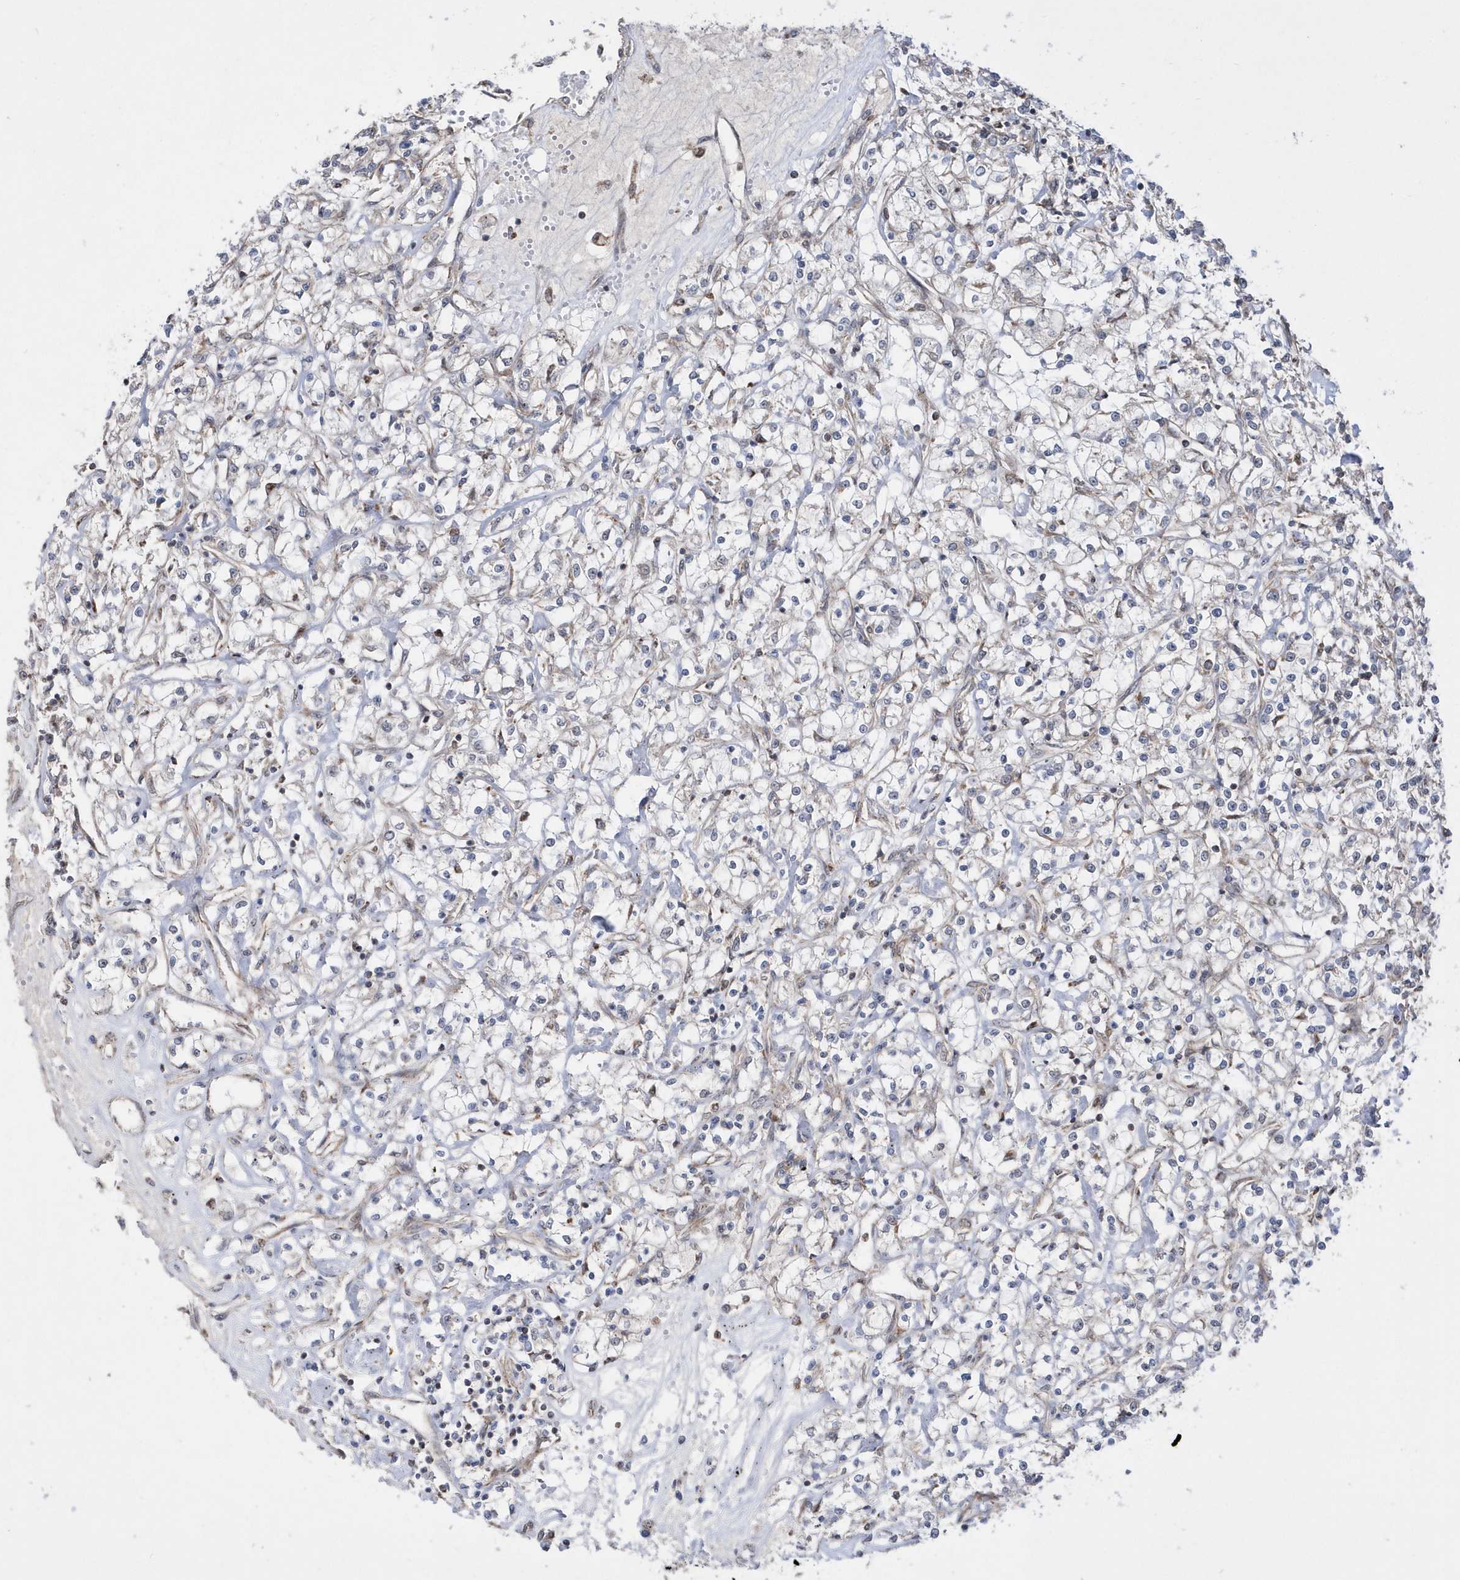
{"staining": {"intensity": "negative", "quantity": "none", "location": "none"}, "tissue": "renal cancer", "cell_type": "Tumor cells", "image_type": "cancer", "snomed": [{"axis": "morphology", "description": "Adenocarcinoma, NOS"}, {"axis": "topography", "description": "Kidney"}], "caption": "This is an IHC image of renal cancer (adenocarcinoma). There is no staining in tumor cells.", "gene": "DALRD3", "patient": {"sex": "female", "age": 59}}